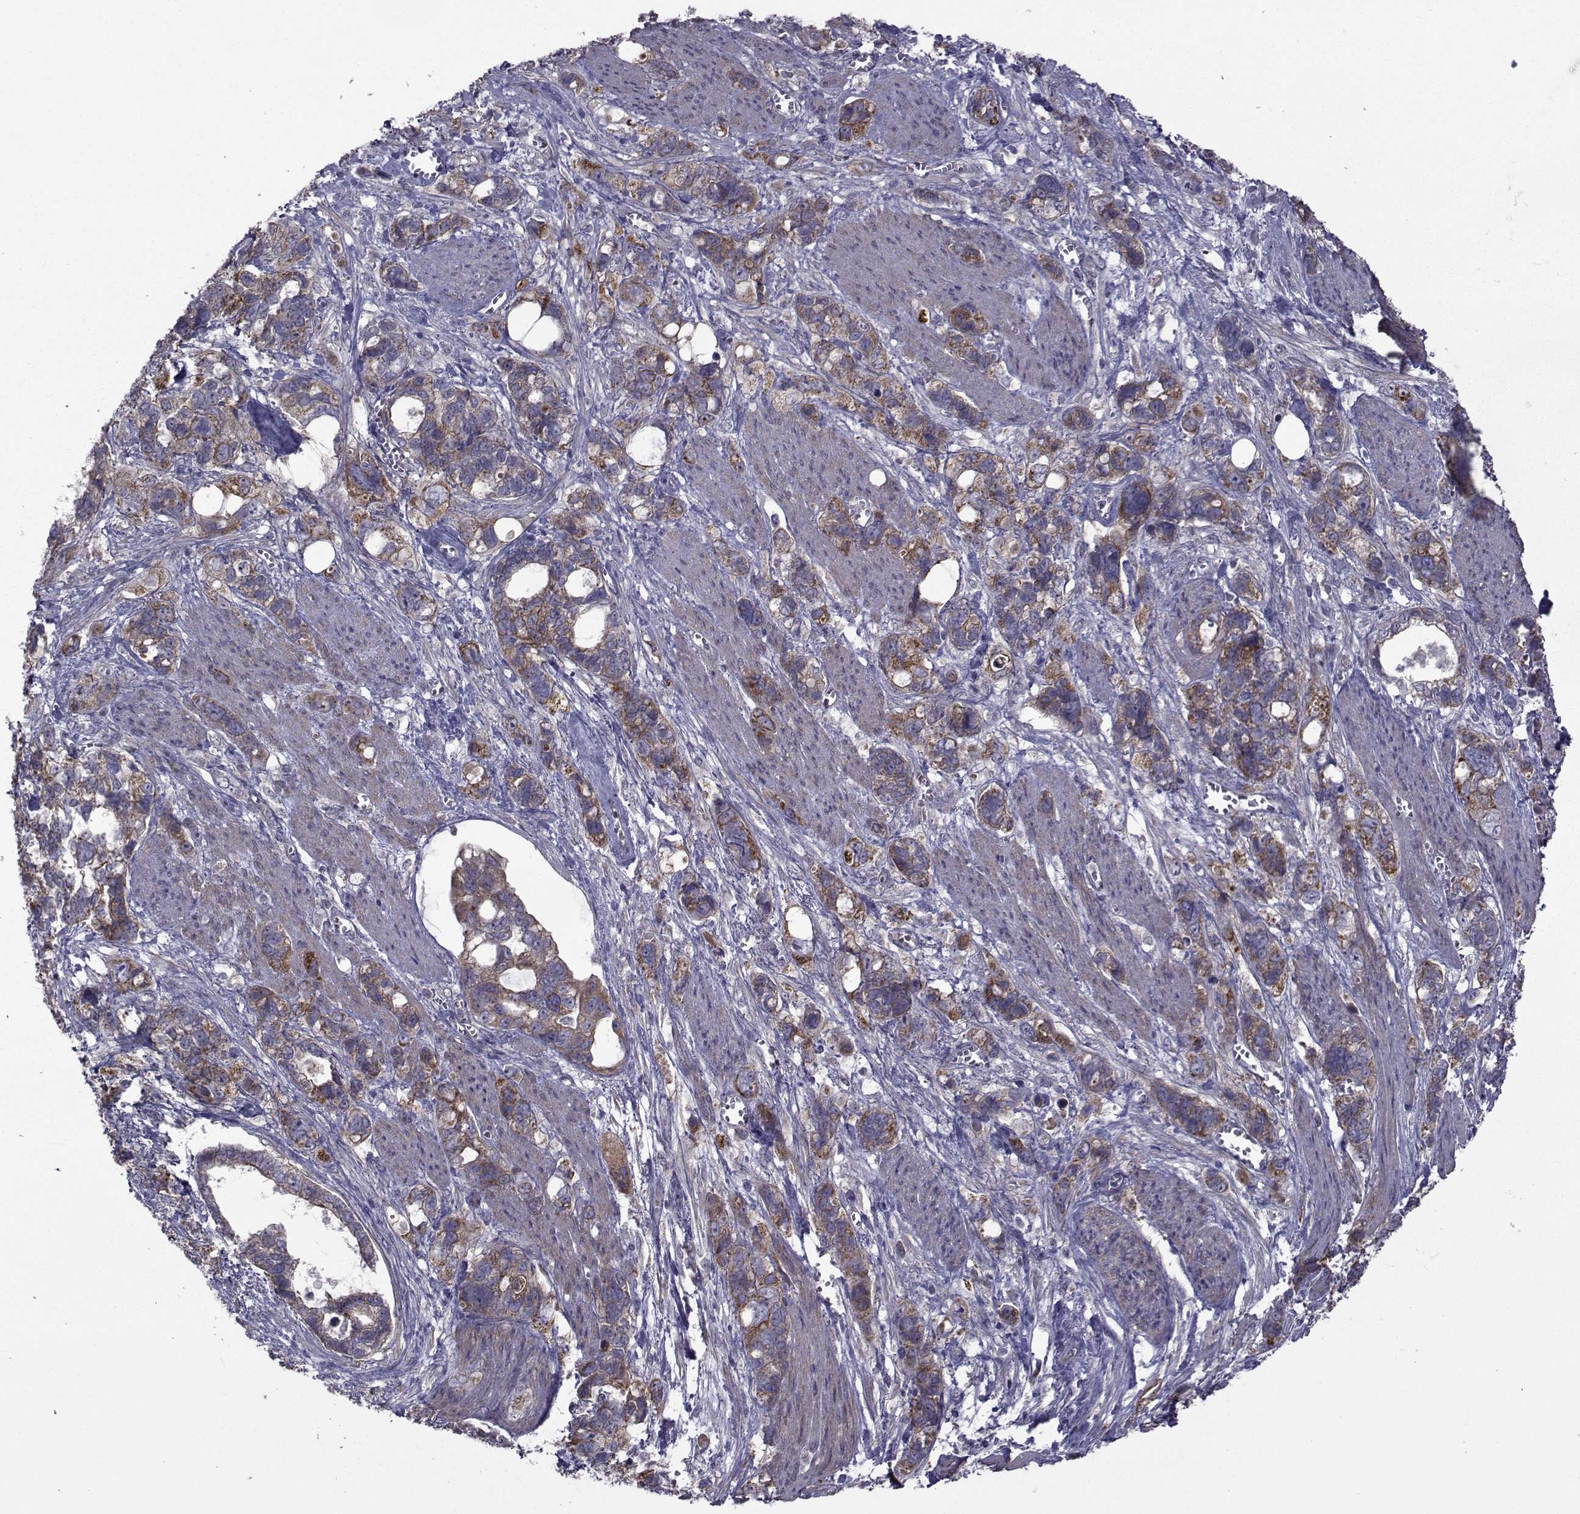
{"staining": {"intensity": "strong", "quantity": "<25%", "location": "cytoplasmic/membranous"}, "tissue": "stomach cancer", "cell_type": "Tumor cells", "image_type": "cancer", "snomed": [{"axis": "morphology", "description": "Adenocarcinoma, NOS"}, {"axis": "topography", "description": "Stomach, upper"}], "caption": "Protein analysis of stomach cancer (adenocarcinoma) tissue demonstrates strong cytoplasmic/membranous staining in approximately <25% of tumor cells.", "gene": "CFAP74", "patient": {"sex": "female", "age": 81}}